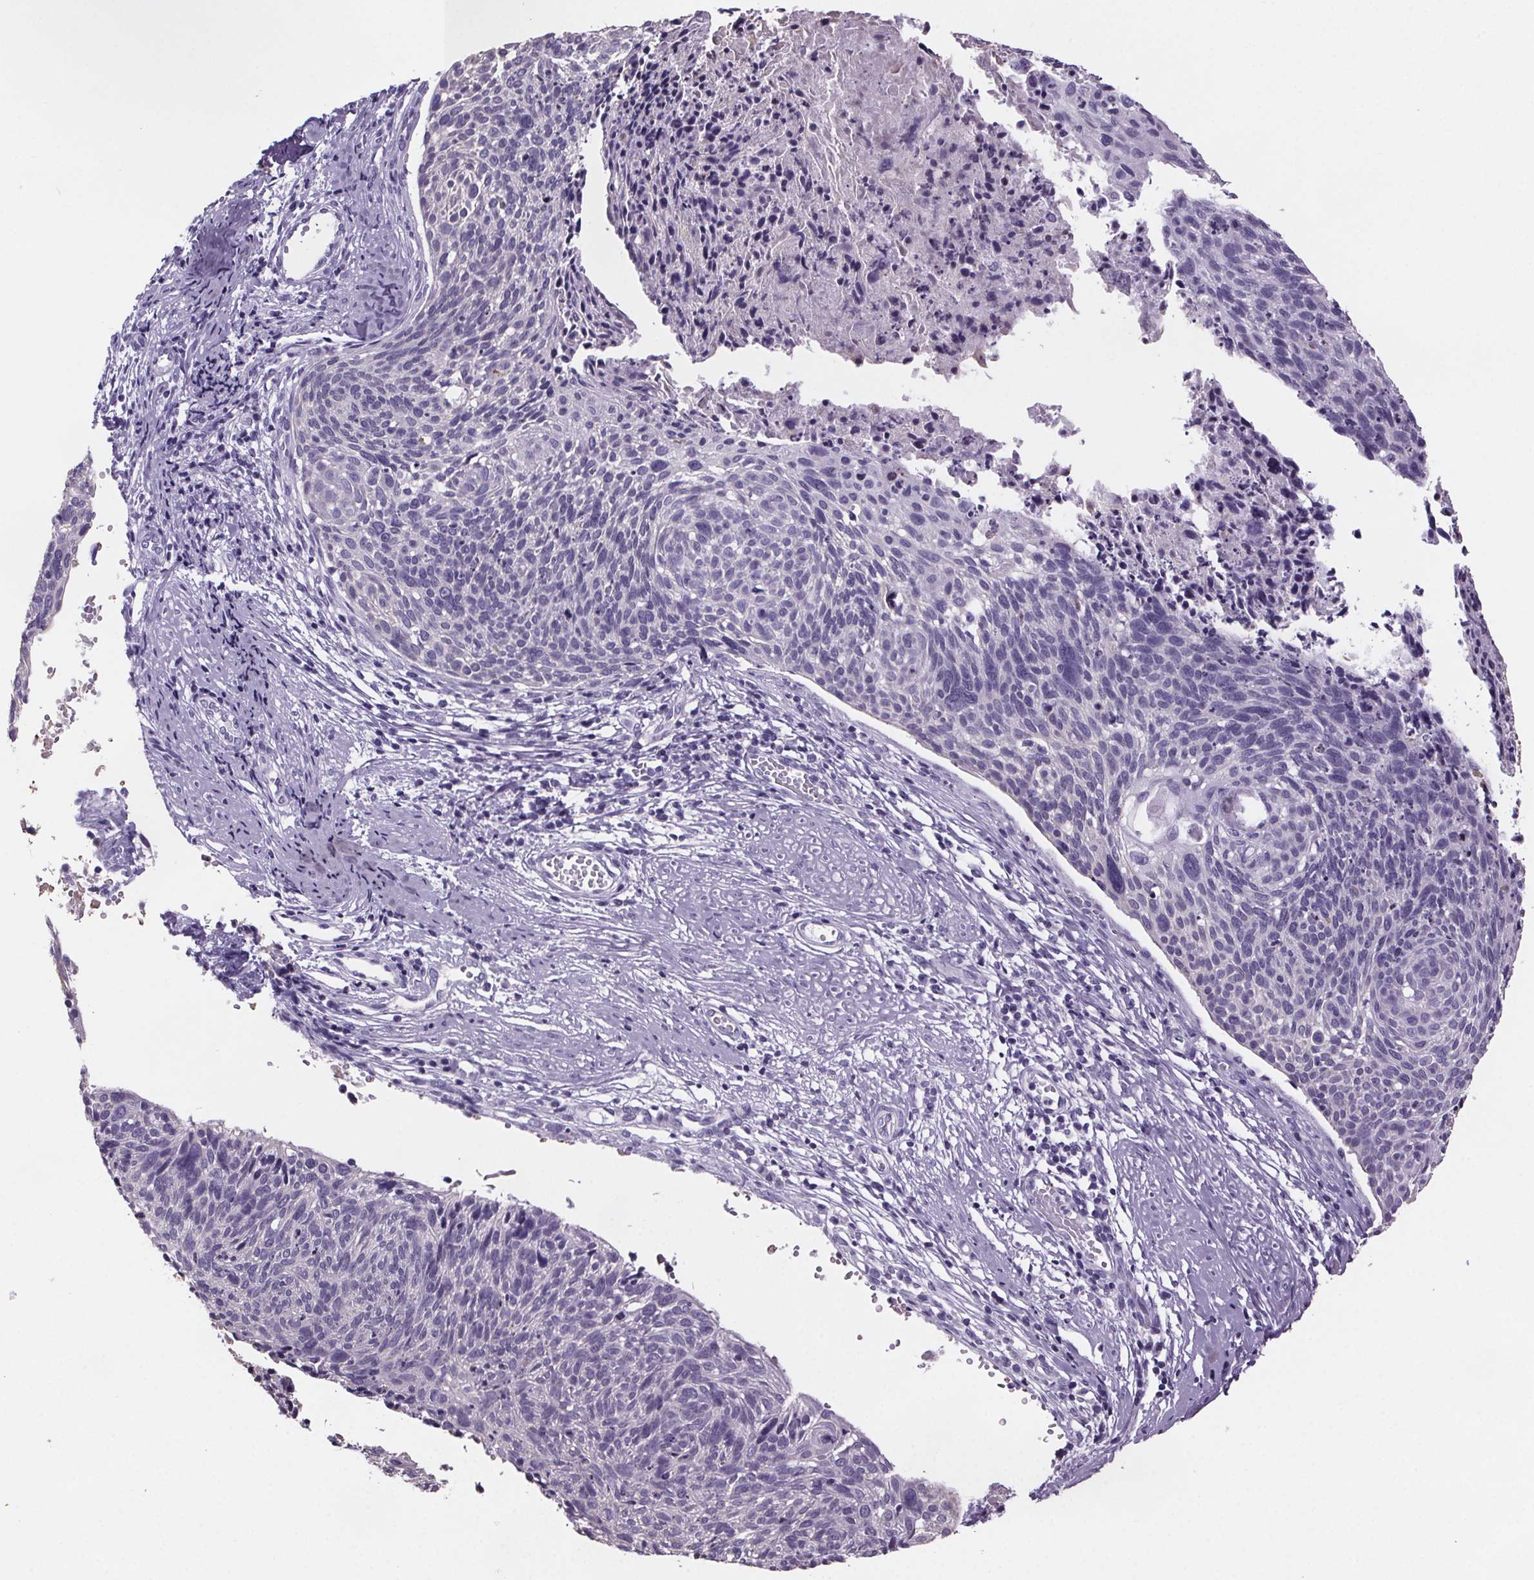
{"staining": {"intensity": "negative", "quantity": "none", "location": "none"}, "tissue": "cervical cancer", "cell_type": "Tumor cells", "image_type": "cancer", "snomed": [{"axis": "morphology", "description": "Squamous cell carcinoma, NOS"}, {"axis": "topography", "description": "Cervix"}], "caption": "Histopathology image shows no protein expression in tumor cells of cervical cancer tissue.", "gene": "CUBN", "patient": {"sex": "female", "age": 49}}